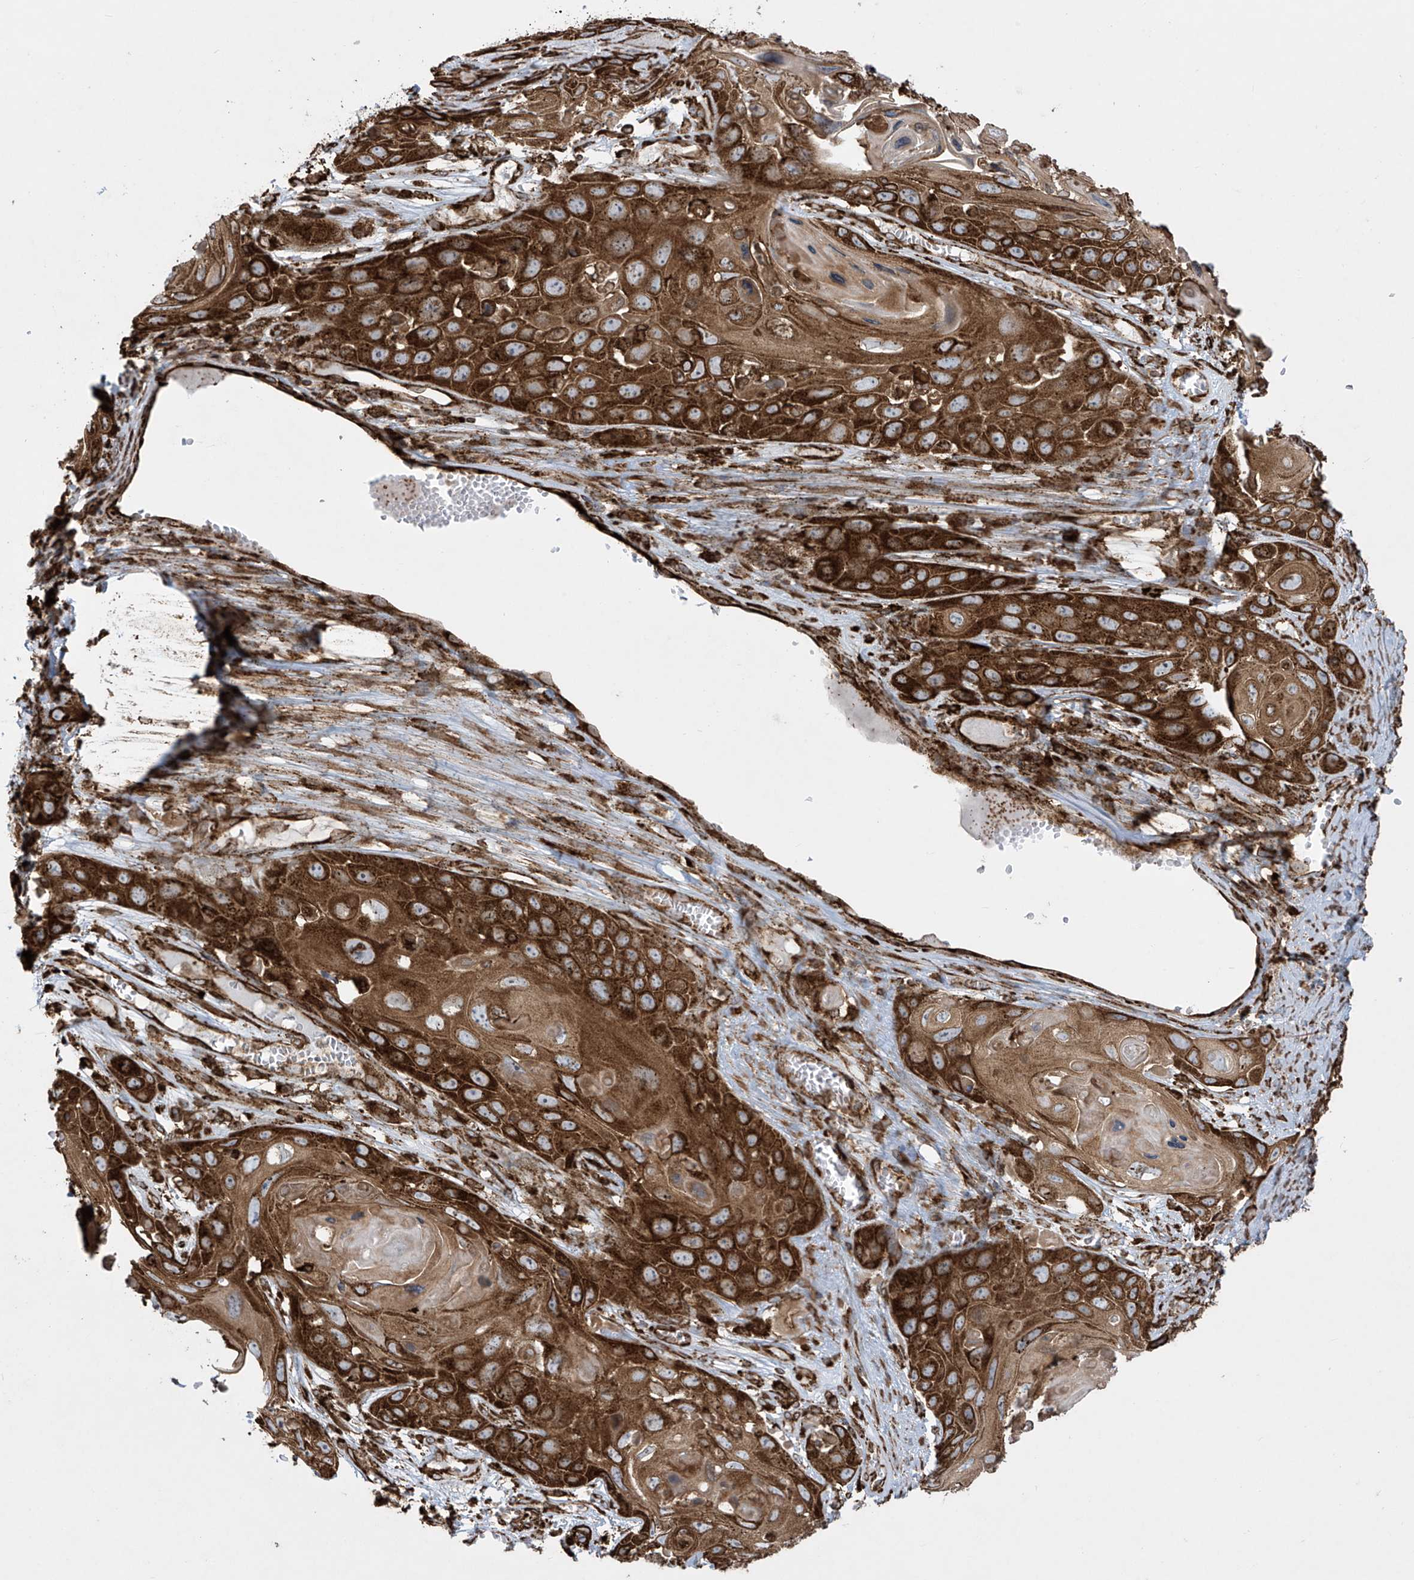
{"staining": {"intensity": "strong", "quantity": ">75%", "location": "cytoplasmic/membranous"}, "tissue": "skin cancer", "cell_type": "Tumor cells", "image_type": "cancer", "snomed": [{"axis": "morphology", "description": "Squamous cell carcinoma, NOS"}, {"axis": "topography", "description": "Skin"}], "caption": "An image showing strong cytoplasmic/membranous positivity in about >75% of tumor cells in skin cancer (squamous cell carcinoma), as visualized by brown immunohistochemical staining.", "gene": "MX1", "patient": {"sex": "male", "age": 55}}